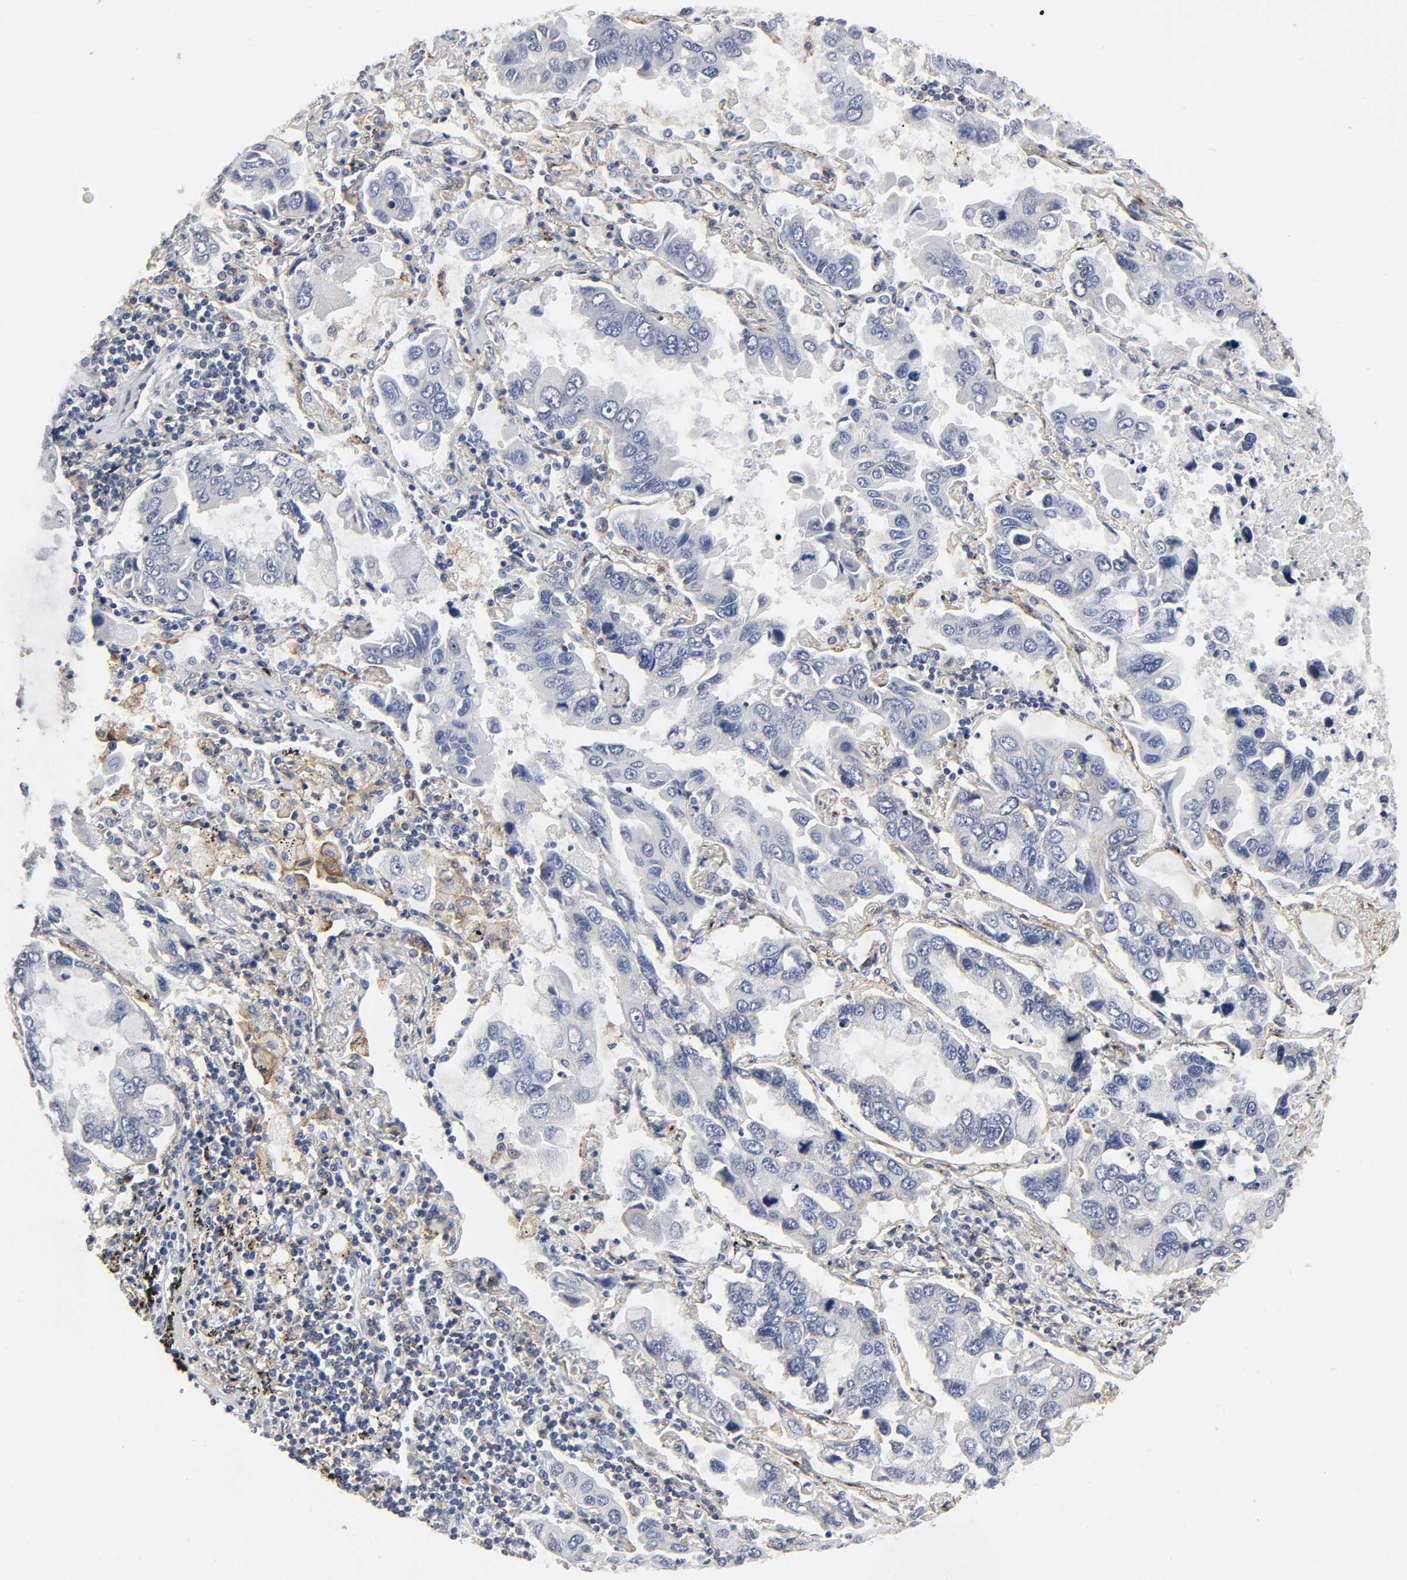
{"staining": {"intensity": "negative", "quantity": "none", "location": "none"}, "tissue": "lung cancer", "cell_type": "Tumor cells", "image_type": "cancer", "snomed": [{"axis": "morphology", "description": "Adenocarcinoma, NOS"}, {"axis": "topography", "description": "Lung"}], "caption": "This is an immunohistochemistry histopathology image of human lung cancer. There is no expression in tumor cells.", "gene": "LRP1", "patient": {"sex": "male", "age": 64}}